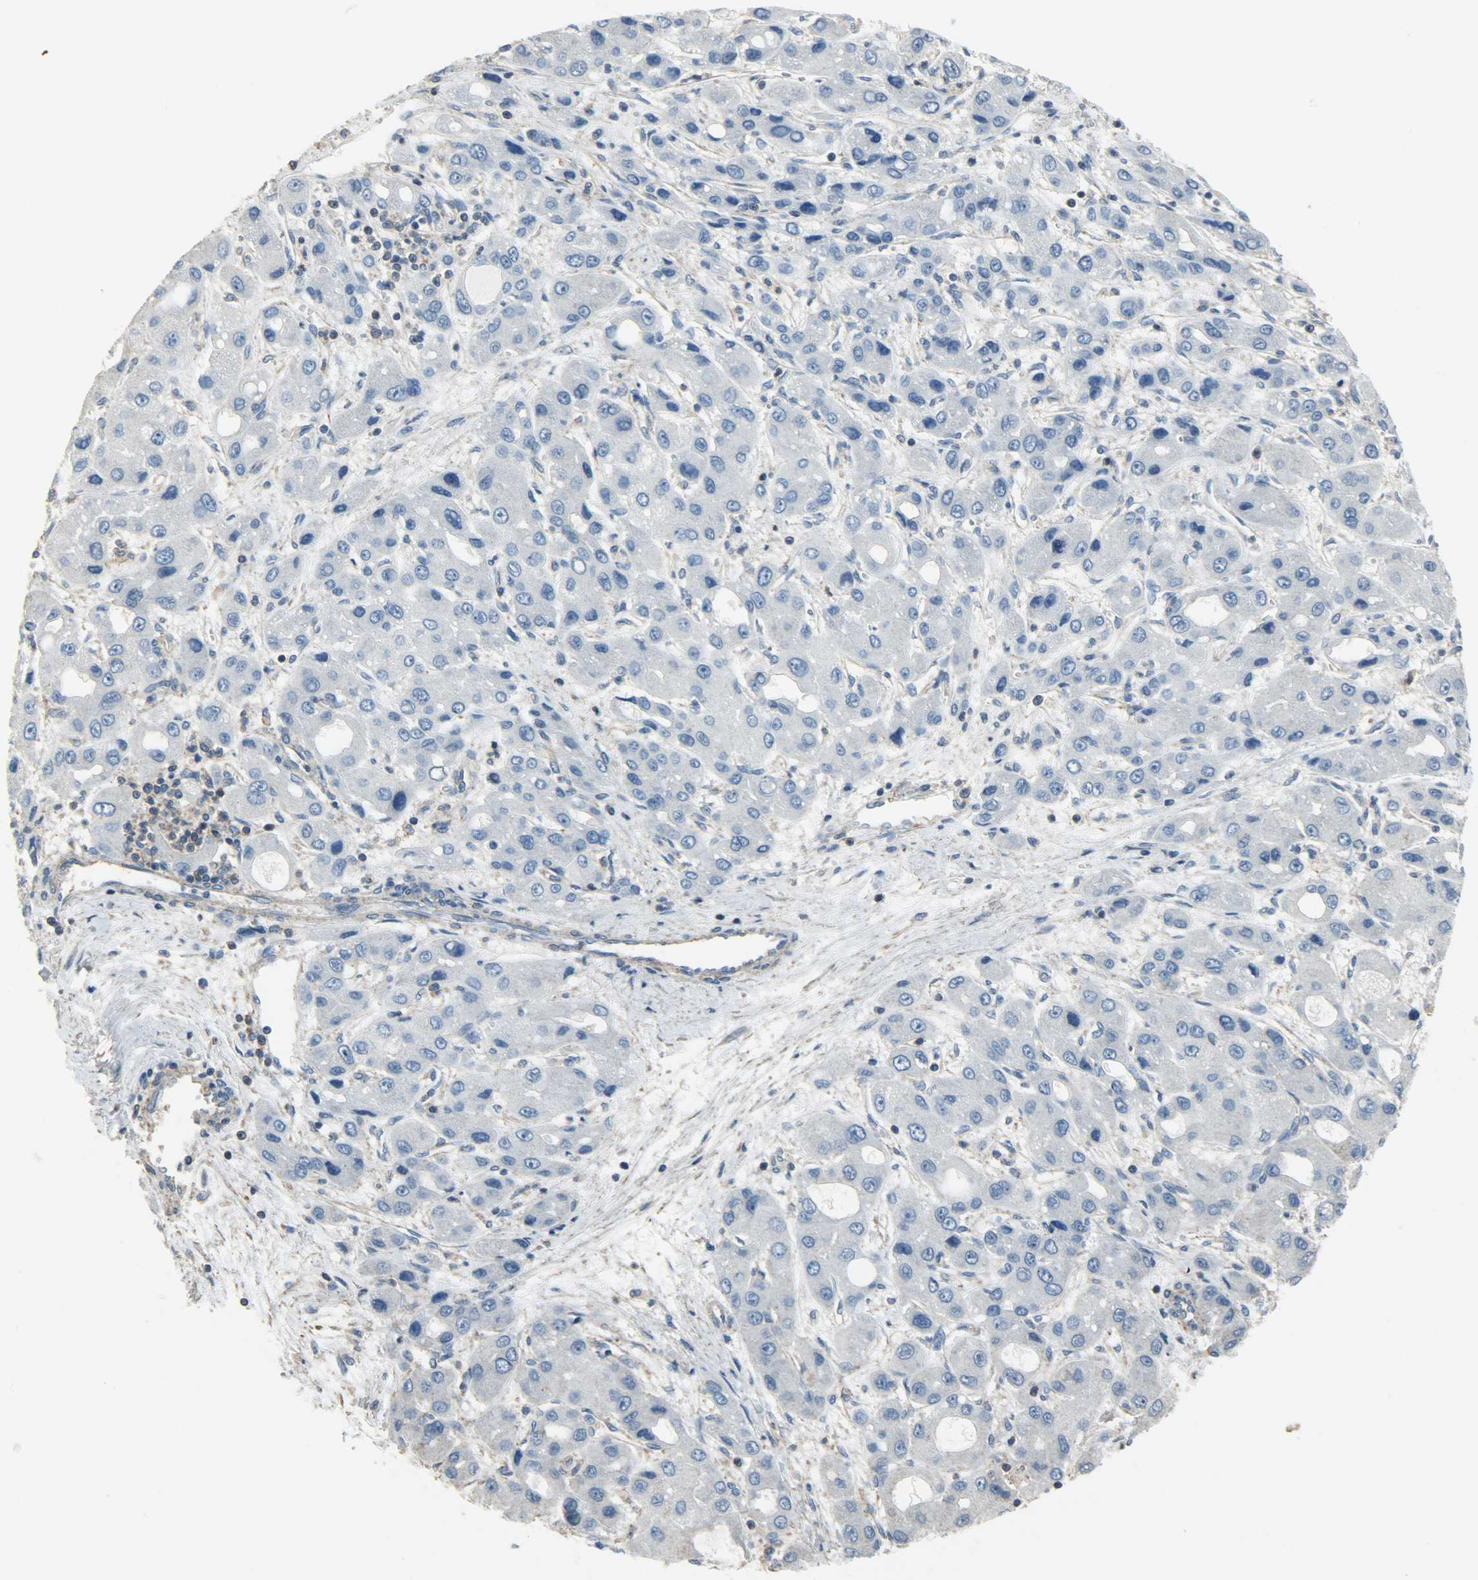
{"staining": {"intensity": "weak", "quantity": ">75%", "location": "cytoplasmic/membranous"}, "tissue": "liver cancer", "cell_type": "Tumor cells", "image_type": "cancer", "snomed": [{"axis": "morphology", "description": "Carcinoma, Hepatocellular, NOS"}, {"axis": "topography", "description": "Liver"}], "caption": "IHC micrograph of neoplastic tissue: human liver cancer stained using immunohistochemistry shows low levels of weak protein expression localized specifically in the cytoplasmic/membranous of tumor cells, appearing as a cytoplasmic/membranous brown color.", "gene": "DNAJA4", "patient": {"sex": "male", "age": 55}}